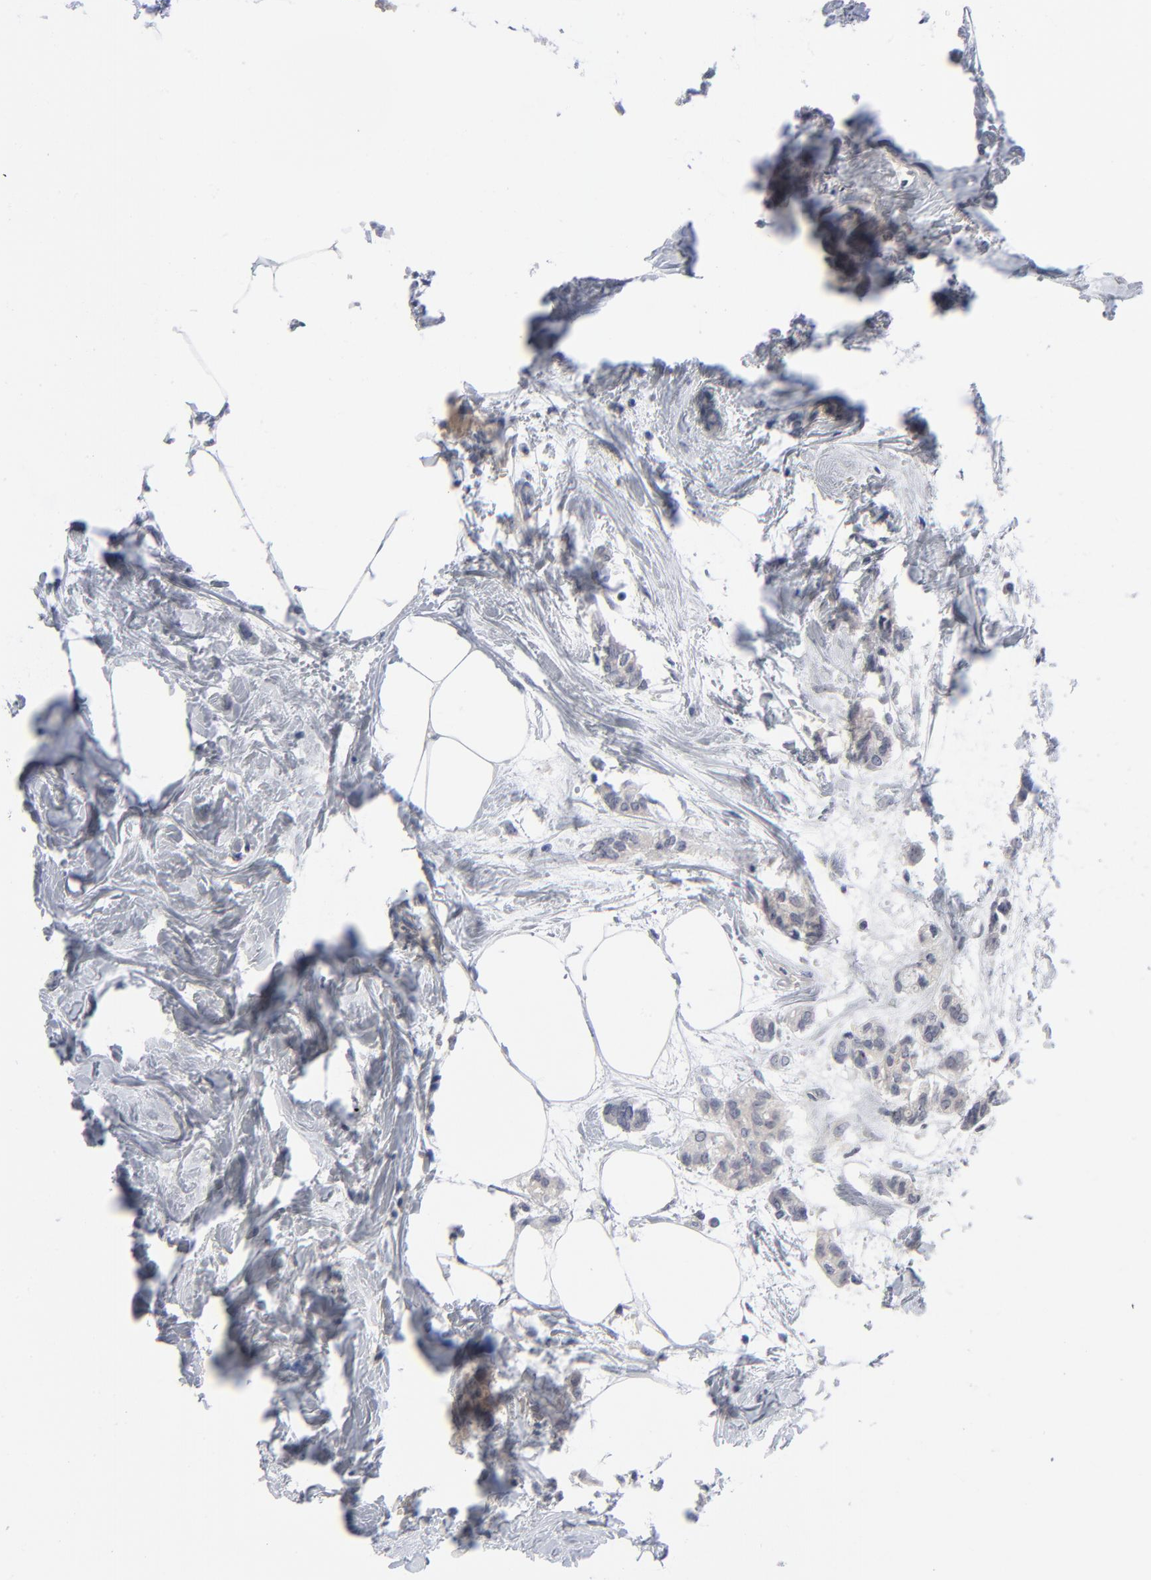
{"staining": {"intensity": "negative", "quantity": "none", "location": "none"}, "tissue": "breast cancer", "cell_type": "Tumor cells", "image_type": "cancer", "snomed": [{"axis": "morphology", "description": "Duct carcinoma"}, {"axis": "topography", "description": "Breast"}], "caption": "The histopathology image shows no significant expression in tumor cells of breast invasive ductal carcinoma. (Brightfield microscopy of DAB (3,3'-diaminobenzidine) immunohistochemistry (IHC) at high magnification).", "gene": "CLEC4G", "patient": {"sex": "female", "age": 84}}